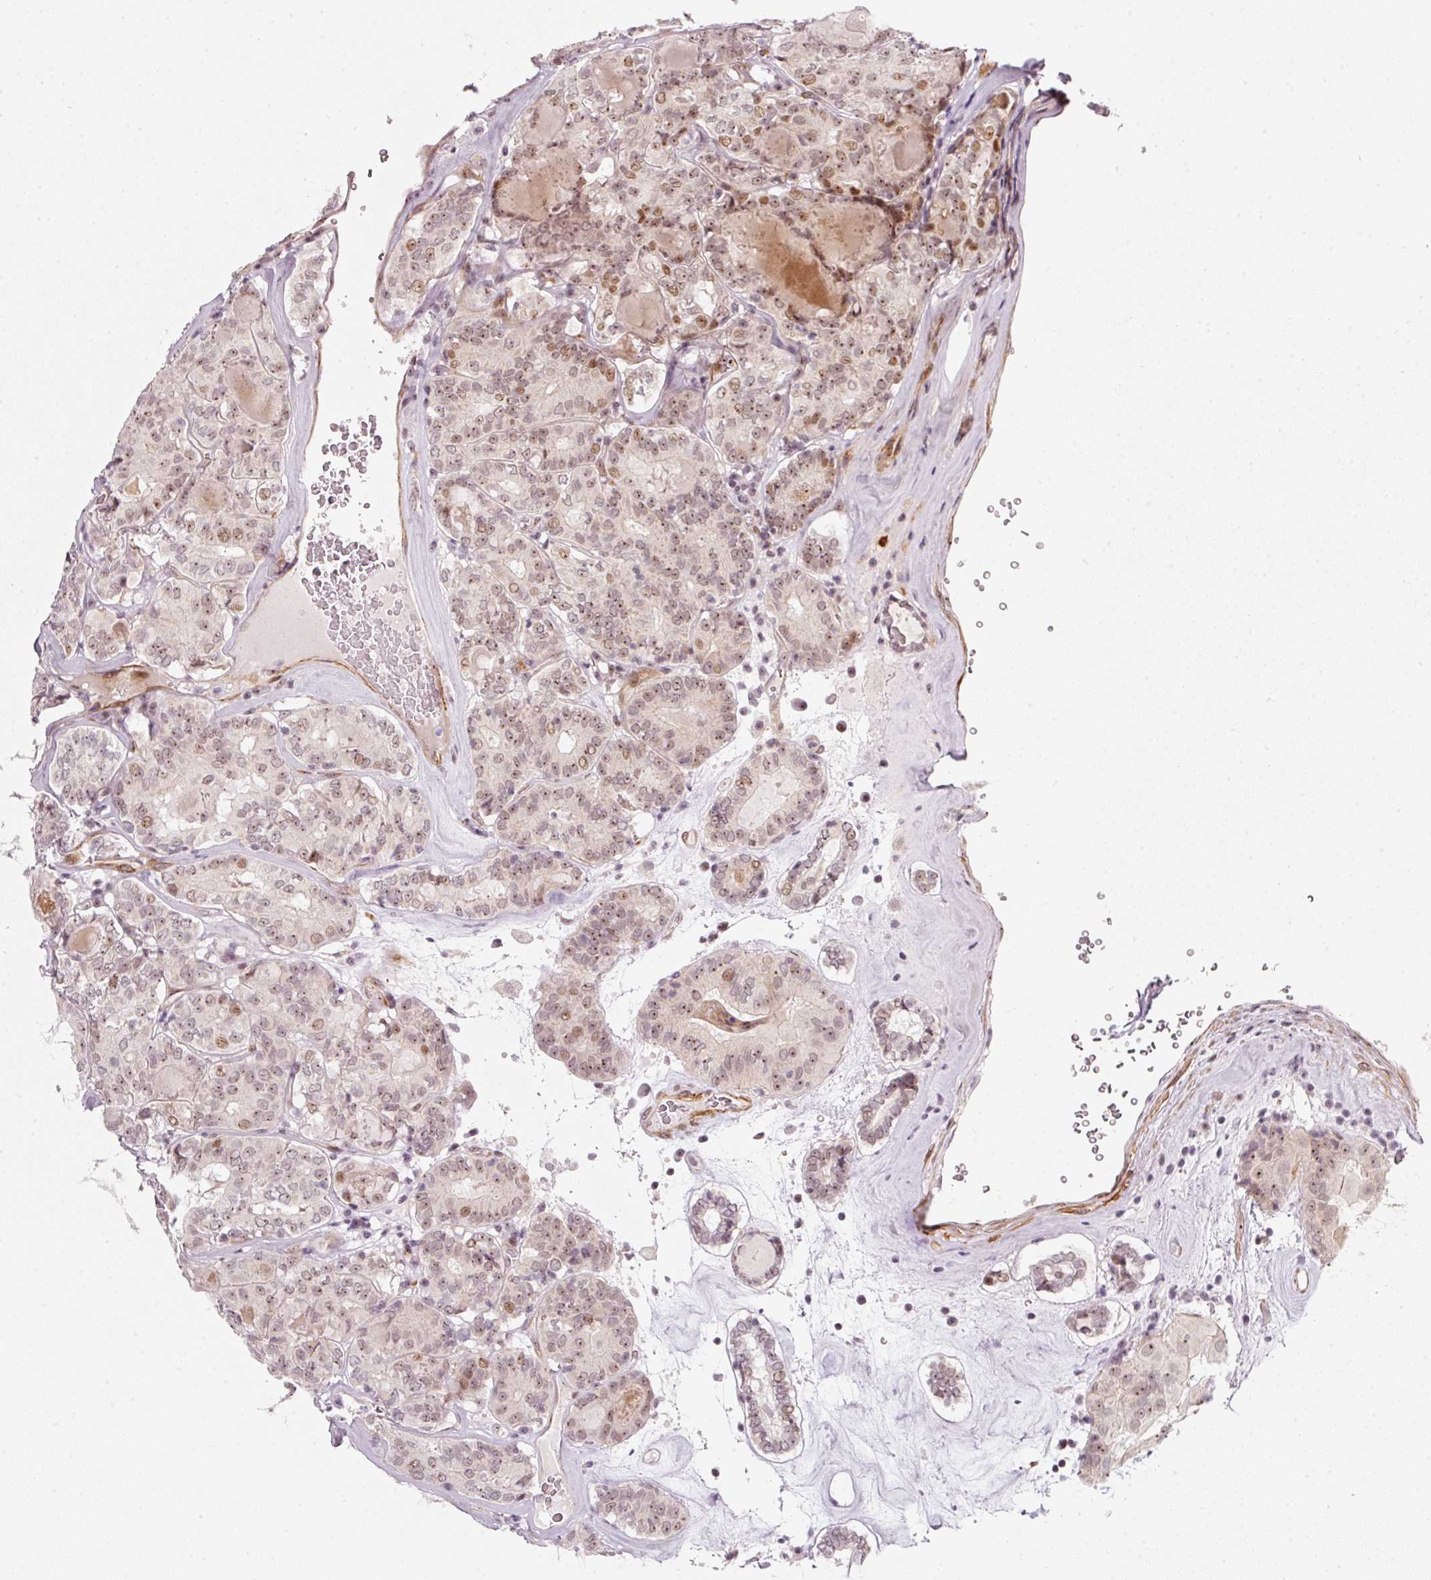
{"staining": {"intensity": "moderate", "quantity": ">75%", "location": "nuclear"}, "tissue": "thyroid cancer", "cell_type": "Tumor cells", "image_type": "cancer", "snomed": [{"axis": "morphology", "description": "Papillary adenocarcinoma, NOS"}, {"axis": "topography", "description": "Thyroid gland"}], "caption": "A brown stain labels moderate nuclear staining of a protein in thyroid cancer tumor cells. (IHC, brightfield microscopy, high magnification).", "gene": "MXRA8", "patient": {"sex": "female", "age": 72}}